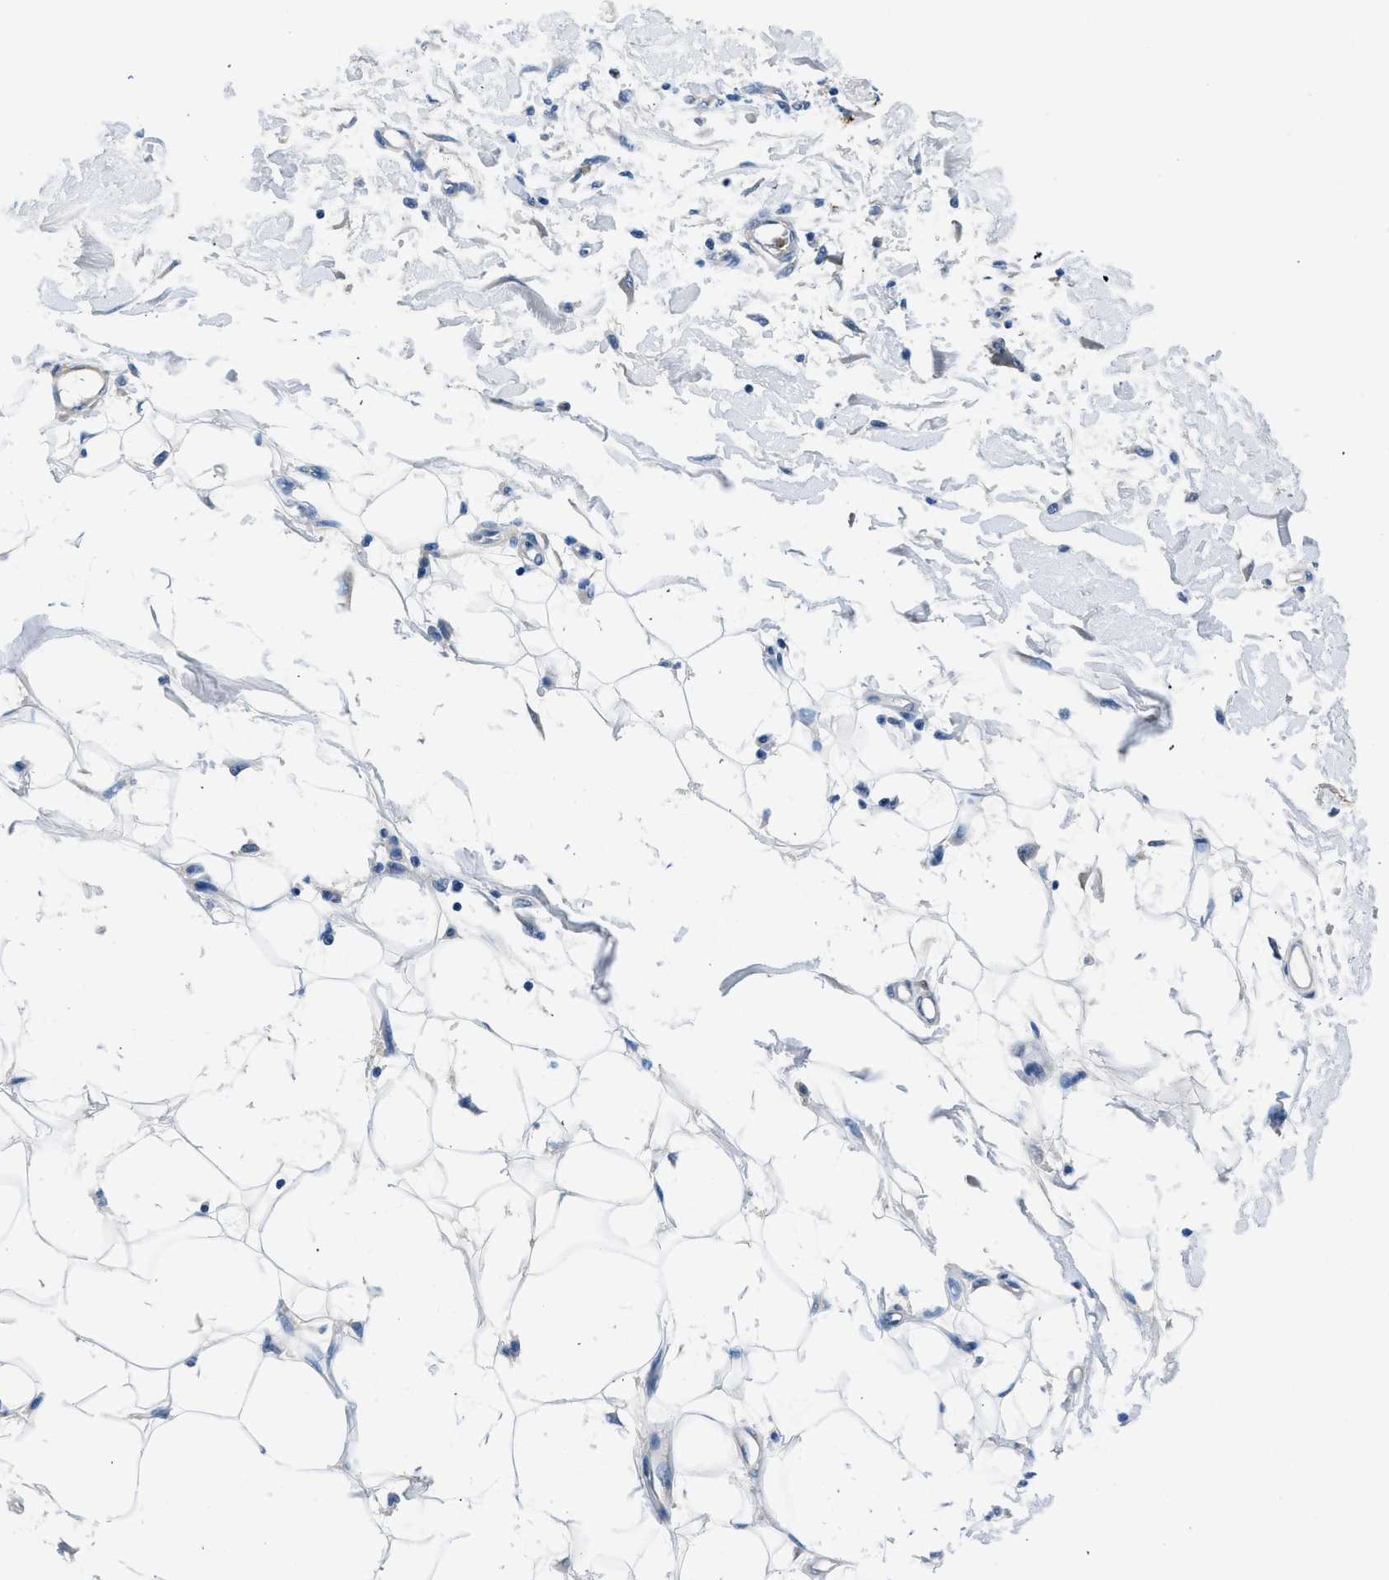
{"staining": {"intensity": "negative", "quantity": "none", "location": "none"}, "tissue": "adipose tissue", "cell_type": "Adipocytes", "image_type": "normal", "snomed": [{"axis": "morphology", "description": "Normal tissue, NOS"}, {"axis": "morphology", "description": "Squamous cell carcinoma, NOS"}, {"axis": "topography", "description": "Skin"}, {"axis": "topography", "description": "Peripheral nerve tissue"}], "caption": "Unremarkable adipose tissue was stained to show a protein in brown. There is no significant positivity in adipocytes. (DAB (3,3'-diaminobenzidine) immunohistochemistry, high magnification).", "gene": "FADS6", "patient": {"sex": "male", "age": 83}}